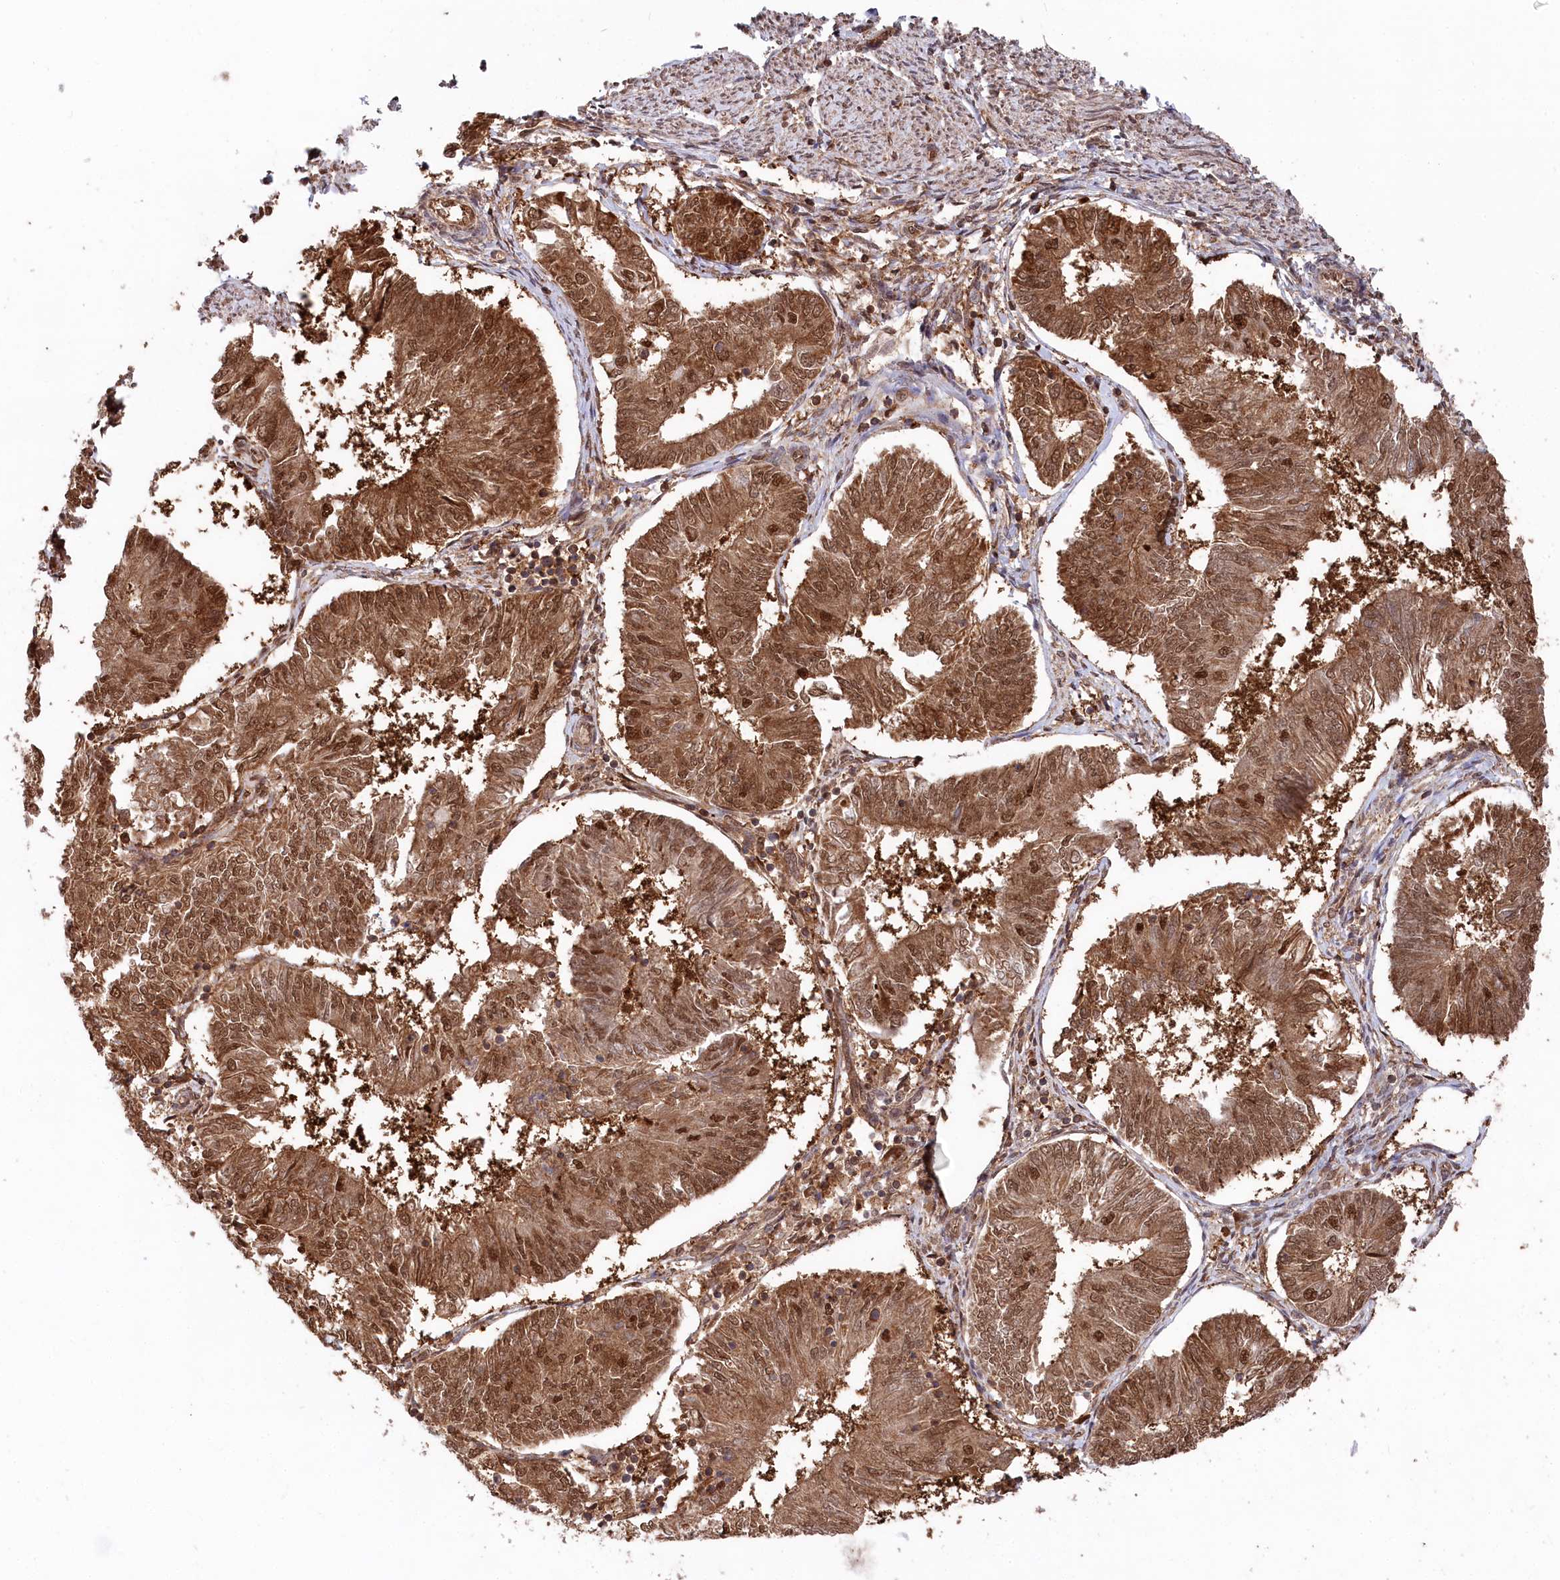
{"staining": {"intensity": "strong", "quantity": ">75%", "location": "cytoplasmic/membranous,nuclear"}, "tissue": "endometrial cancer", "cell_type": "Tumor cells", "image_type": "cancer", "snomed": [{"axis": "morphology", "description": "Adenocarcinoma, NOS"}, {"axis": "topography", "description": "Endometrium"}], "caption": "Protein staining of endometrial cancer tissue demonstrates strong cytoplasmic/membranous and nuclear positivity in approximately >75% of tumor cells.", "gene": "PSMA1", "patient": {"sex": "female", "age": 58}}